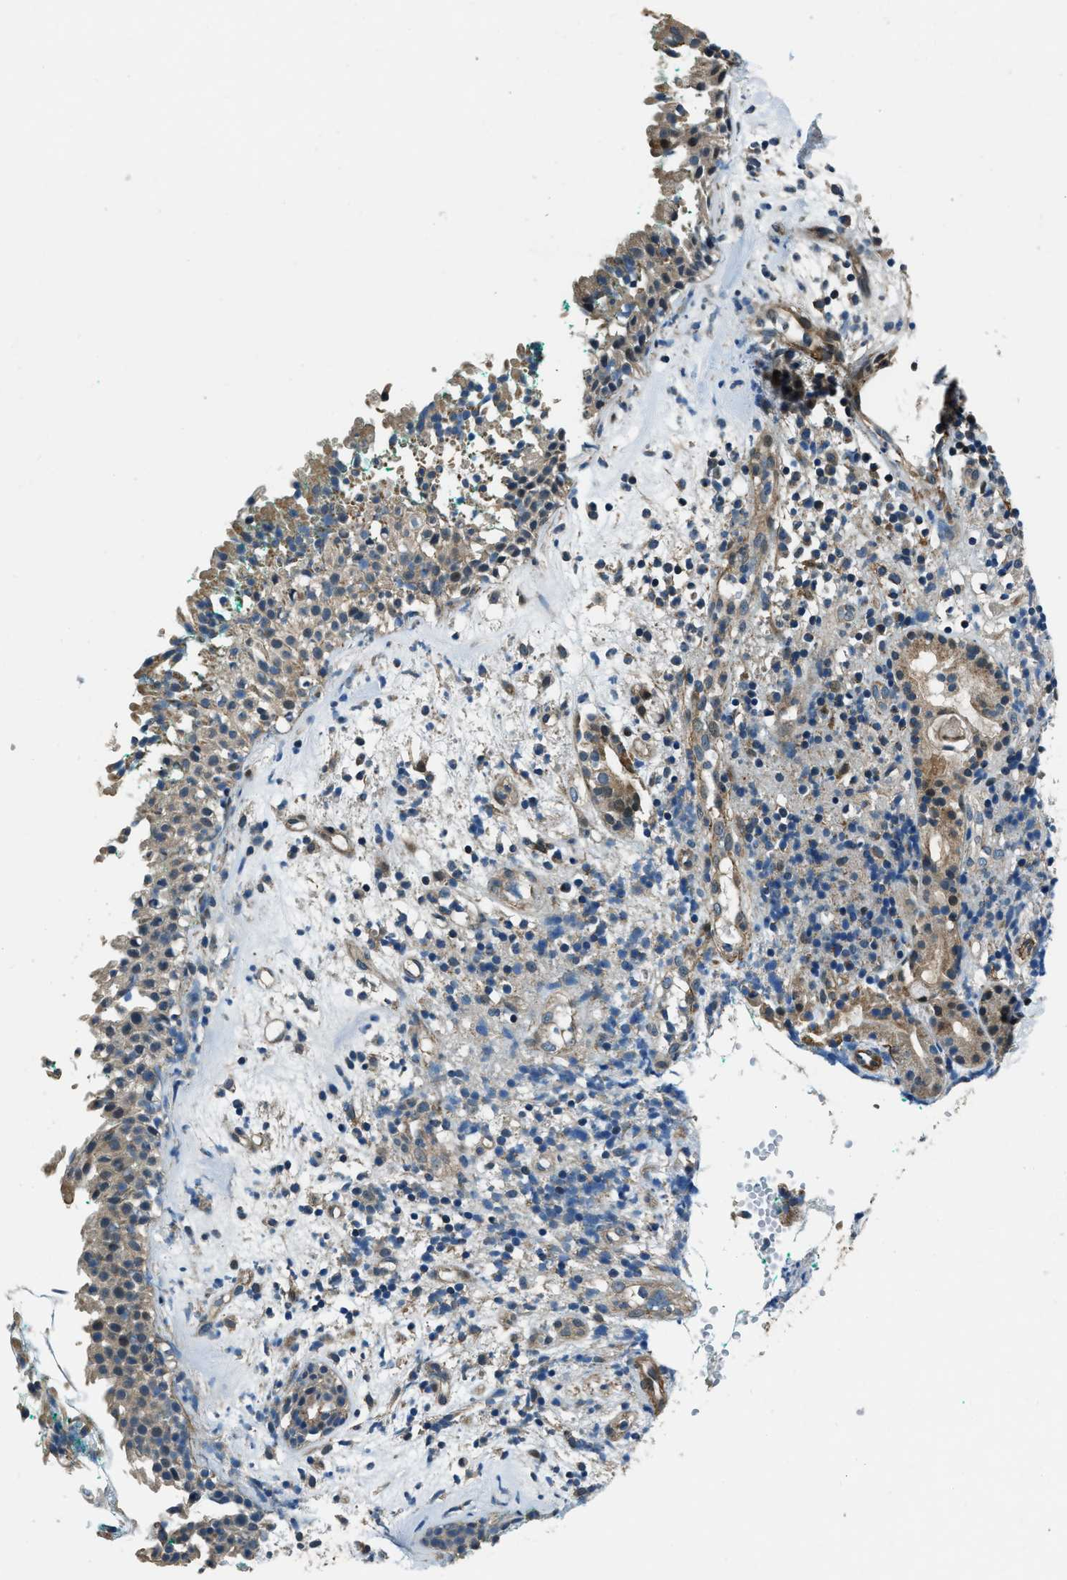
{"staining": {"intensity": "moderate", "quantity": "25%-75%", "location": "cytoplasmic/membranous"}, "tissue": "nasopharynx", "cell_type": "Respiratory epithelial cells", "image_type": "normal", "snomed": [{"axis": "morphology", "description": "Normal tissue, NOS"}, {"axis": "morphology", "description": "Basal cell carcinoma"}, {"axis": "topography", "description": "Cartilage tissue"}, {"axis": "topography", "description": "Nasopharynx"}, {"axis": "topography", "description": "Oral tissue"}], "caption": "Immunohistochemistry photomicrograph of unremarkable nasopharynx: human nasopharynx stained using IHC exhibits medium levels of moderate protein expression localized specifically in the cytoplasmic/membranous of respiratory epithelial cells, appearing as a cytoplasmic/membranous brown color.", "gene": "NUDCD3", "patient": {"sex": "female", "age": 77}}